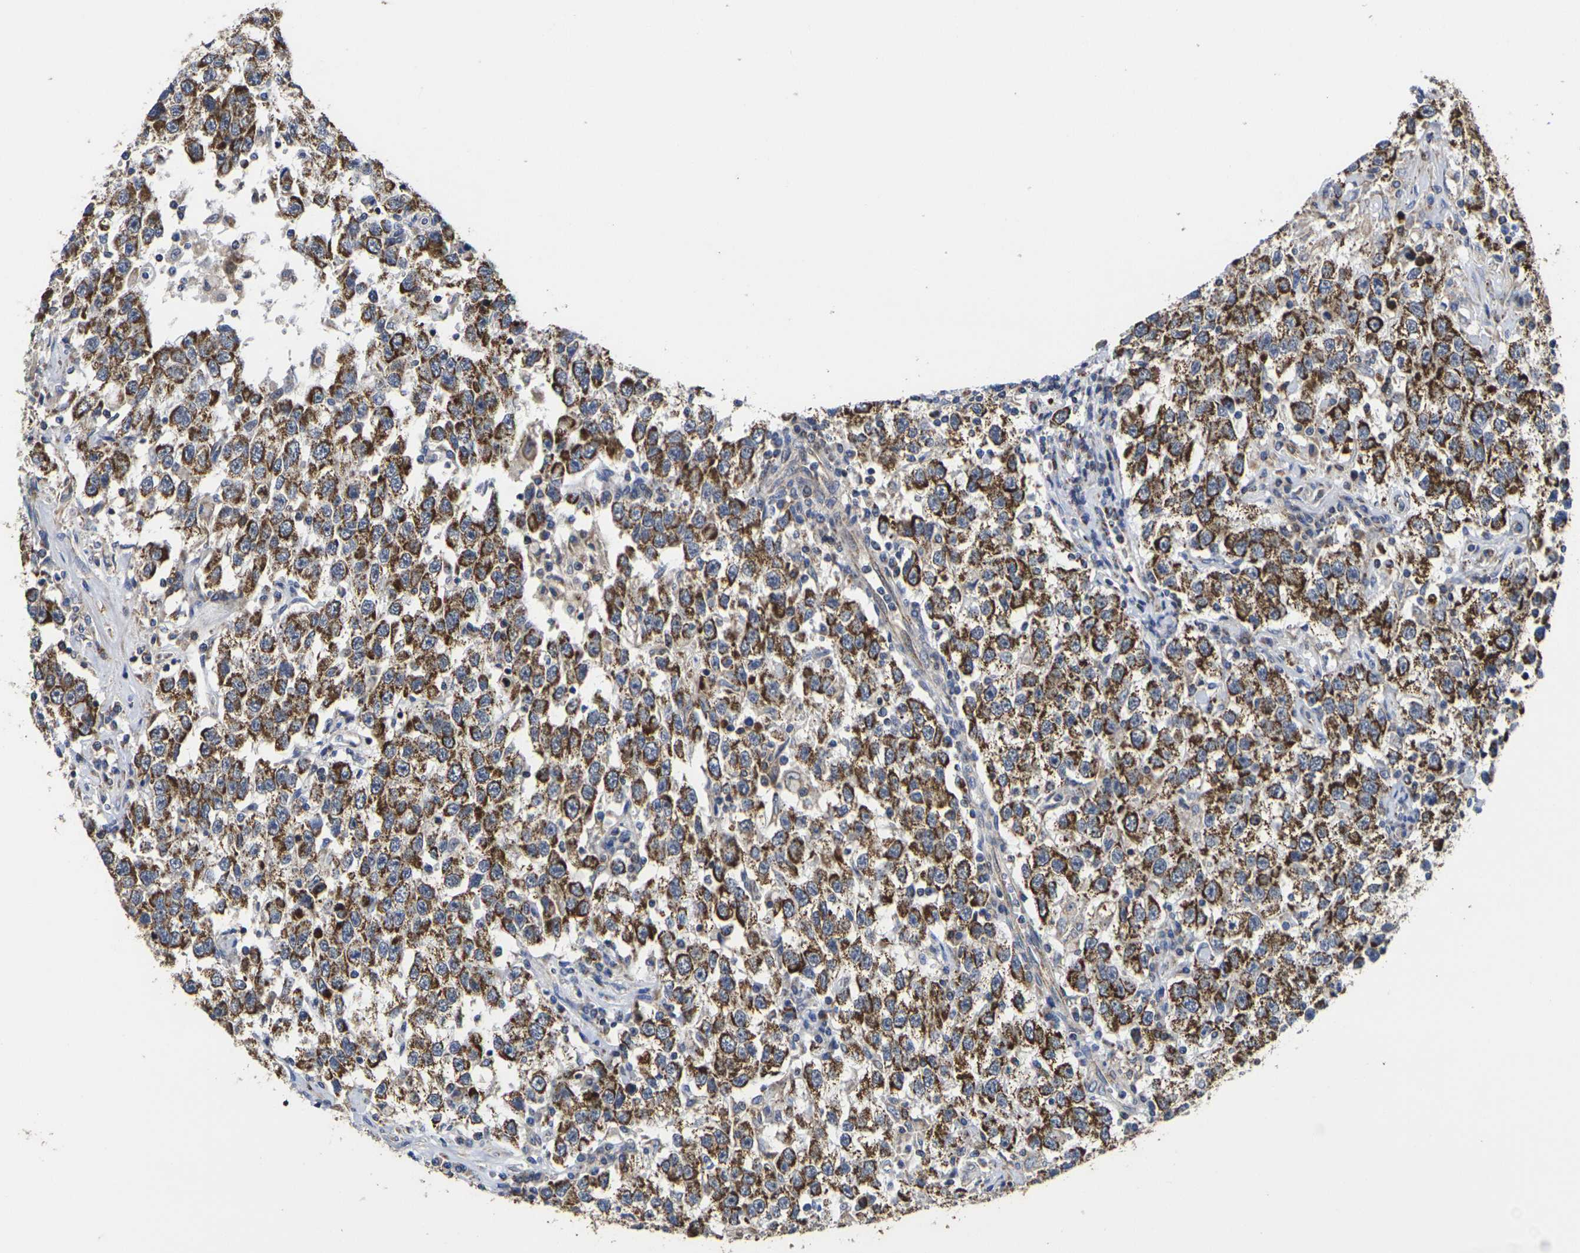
{"staining": {"intensity": "strong", "quantity": ">75%", "location": "cytoplasmic/membranous"}, "tissue": "testis cancer", "cell_type": "Tumor cells", "image_type": "cancer", "snomed": [{"axis": "morphology", "description": "Seminoma, NOS"}, {"axis": "topography", "description": "Testis"}], "caption": "Approximately >75% of tumor cells in human testis cancer display strong cytoplasmic/membranous protein positivity as visualized by brown immunohistochemical staining.", "gene": "P2RY11", "patient": {"sex": "male", "age": 41}}